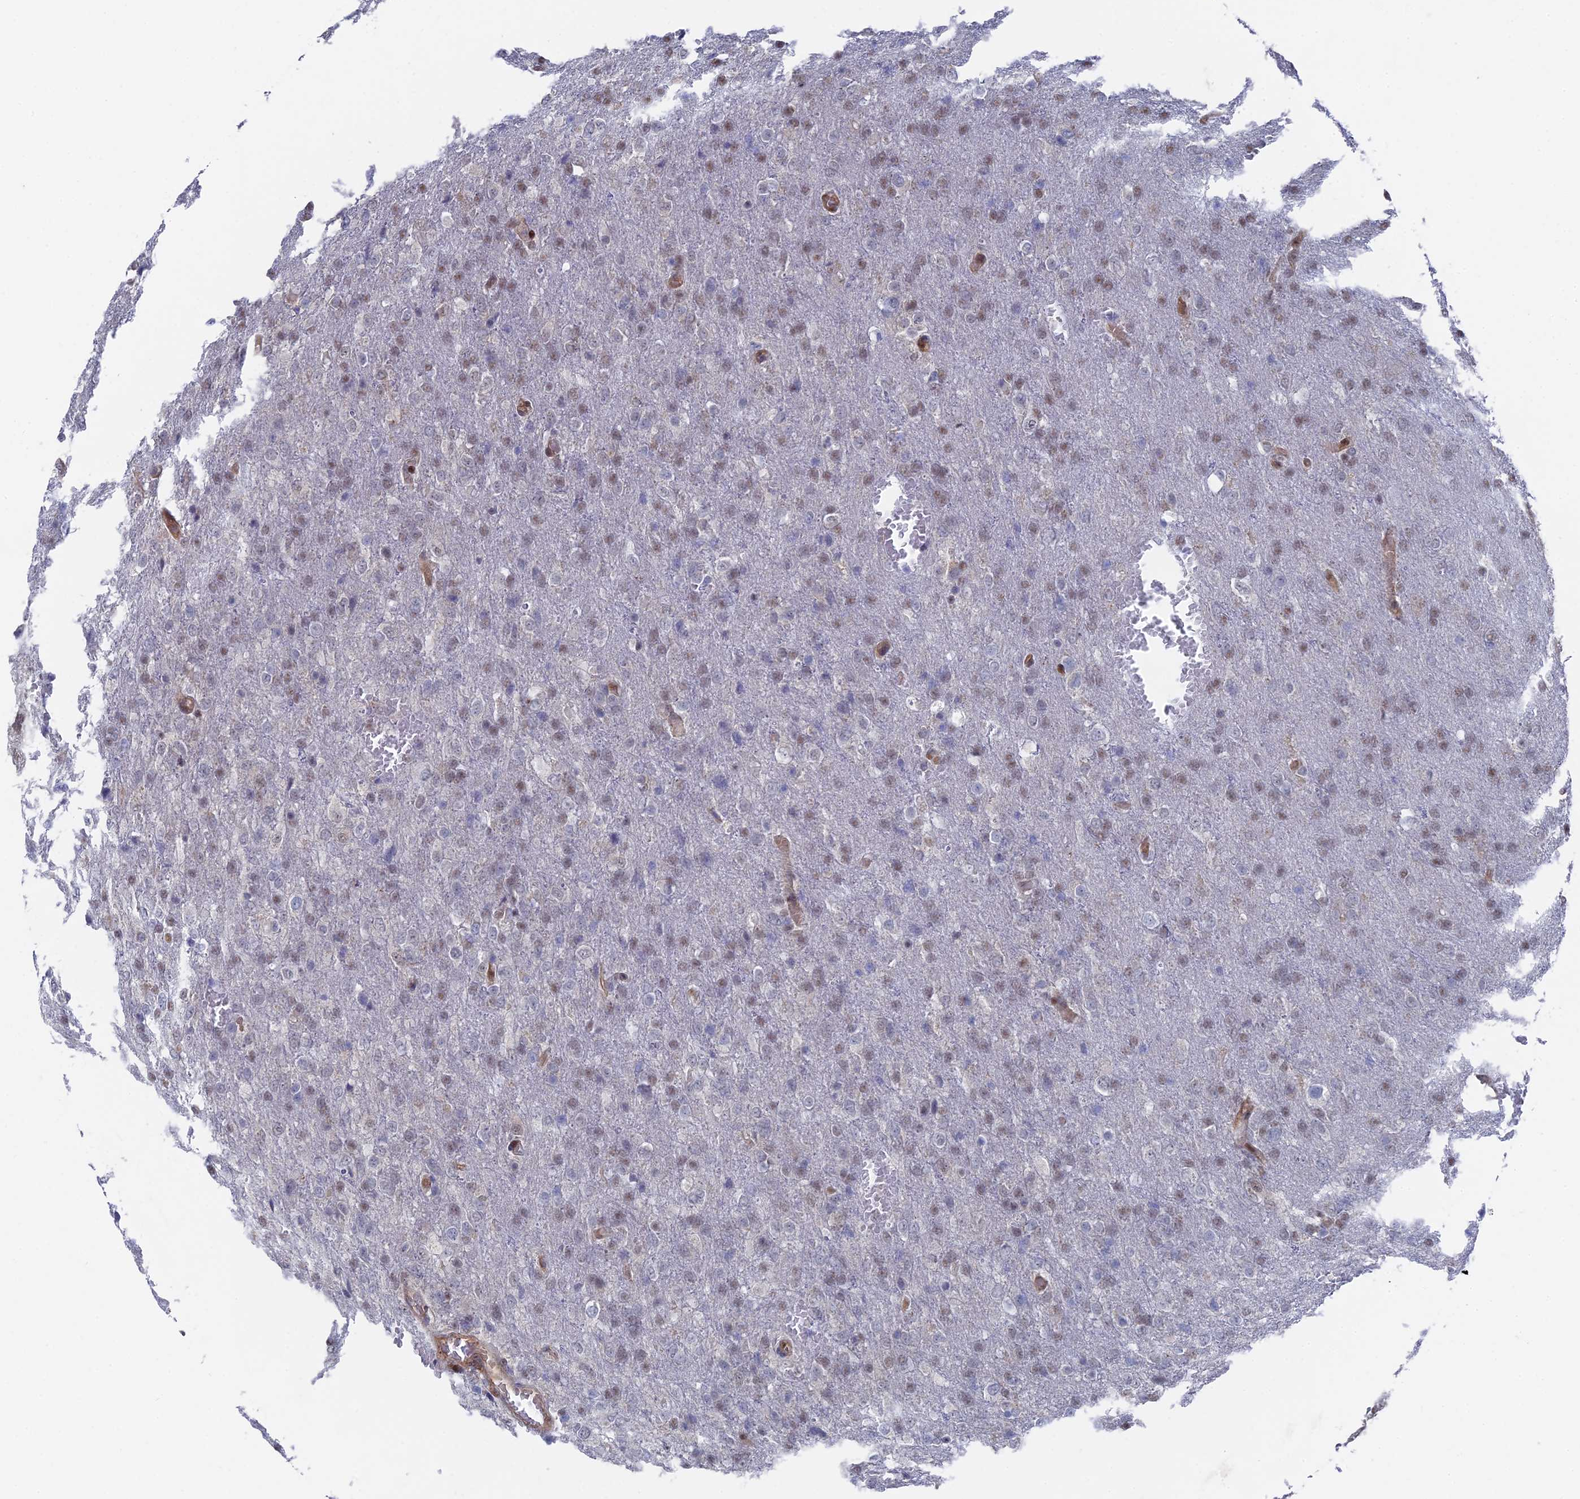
{"staining": {"intensity": "weak", "quantity": "25%-75%", "location": "nuclear"}, "tissue": "glioma", "cell_type": "Tumor cells", "image_type": "cancer", "snomed": [{"axis": "morphology", "description": "Glioma, malignant, High grade"}, {"axis": "topography", "description": "Brain"}], "caption": "The photomicrograph reveals staining of malignant glioma (high-grade), revealing weak nuclear protein staining (brown color) within tumor cells. The staining was performed using DAB (3,3'-diaminobenzidine) to visualize the protein expression in brown, while the nuclei were stained in blue with hematoxylin (Magnification: 20x).", "gene": "UNC5D", "patient": {"sex": "female", "age": 74}}